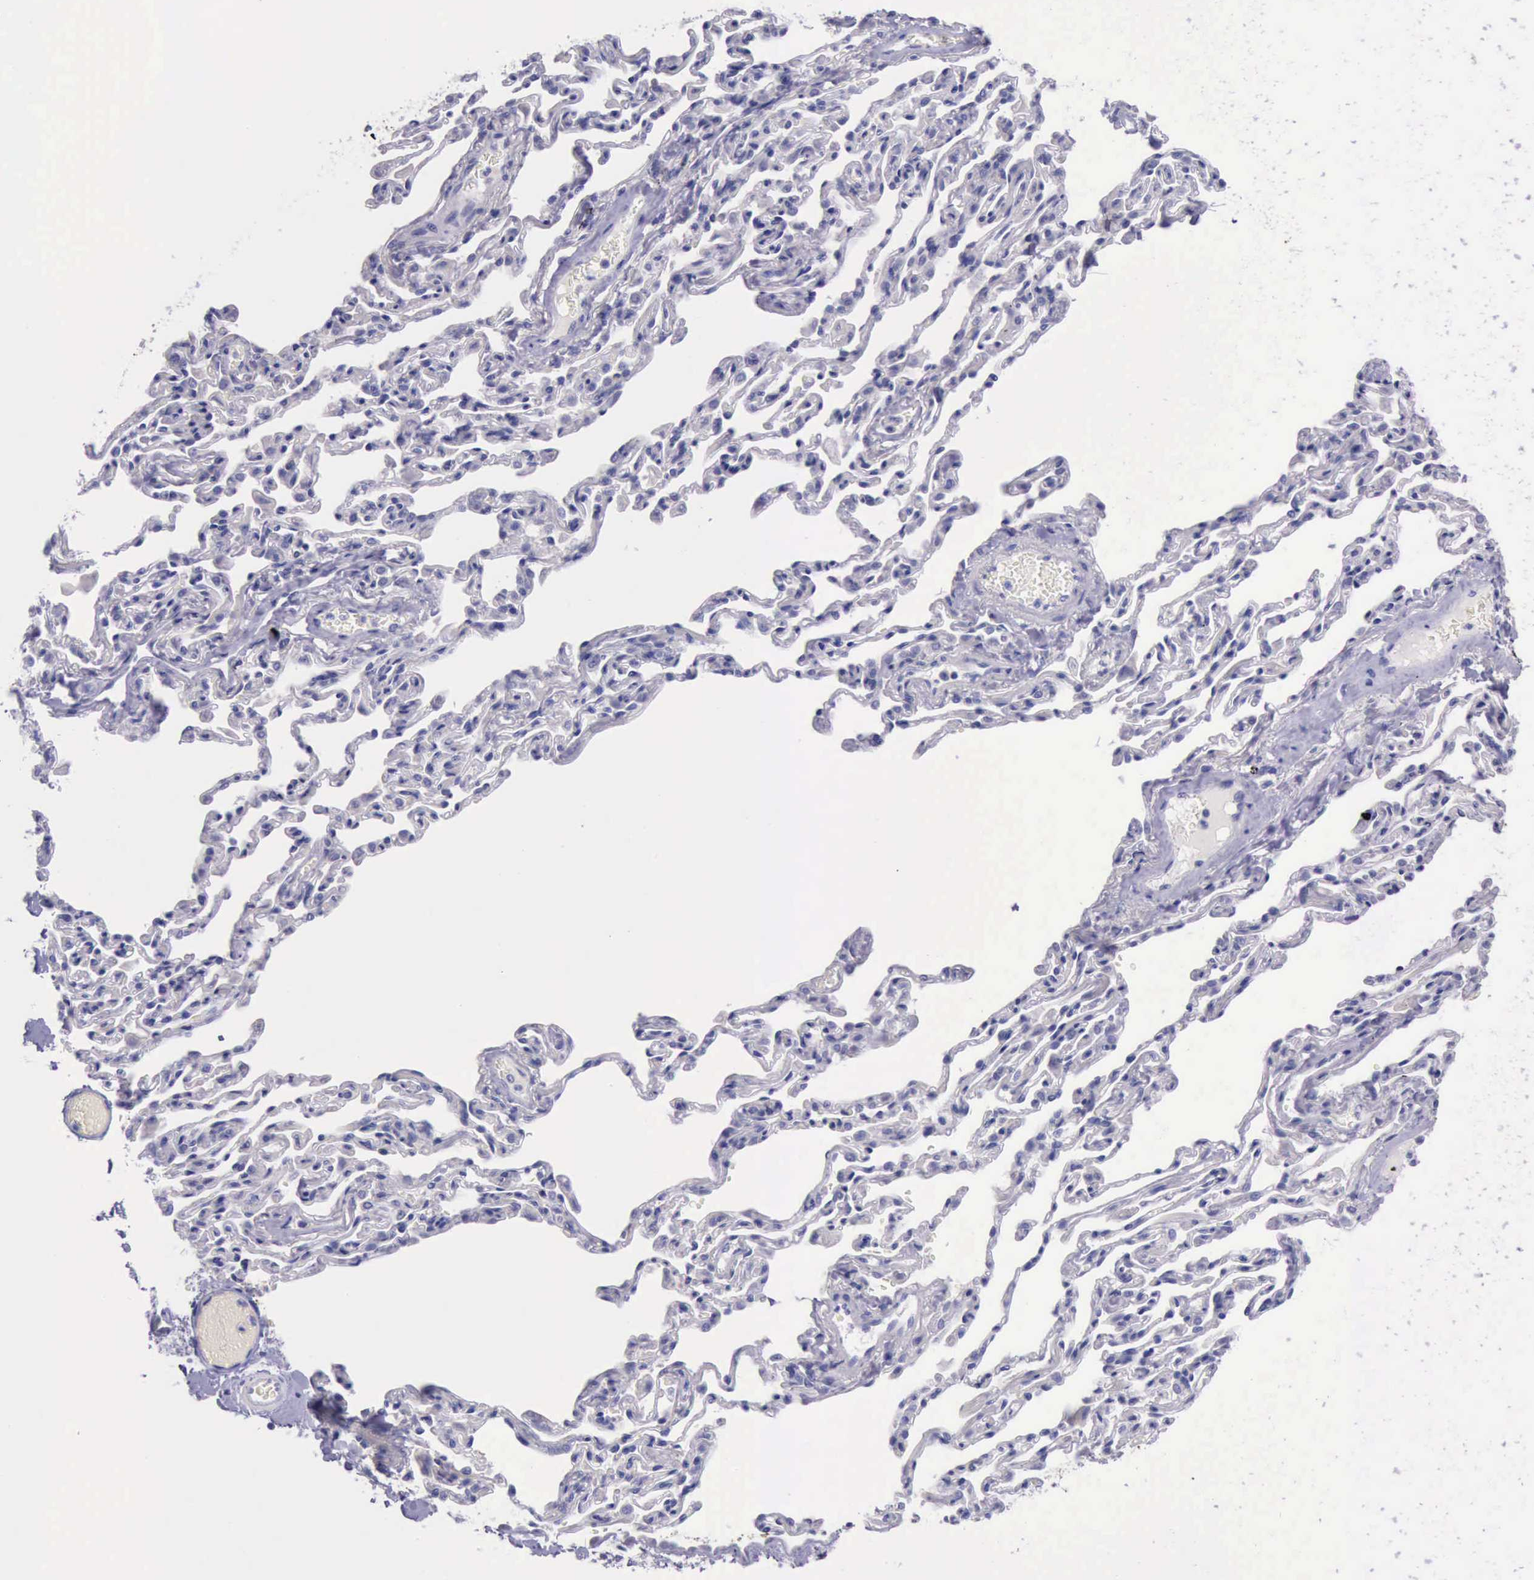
{"staining": {"intensity": "negative", "quantity": "none", "location": "none"}, "tissue": "bronchus", "cell_type": "Respiratory epithelial cells", "image_type": "normal", "snomed": [{"axis": "morphology", "description": "Normal tissue, NOS"}, {"axis": "topography", "description": "Cartilage tissue"}, {"axis": "topography", "description": "Bronchus"}, {"axis": "topography", "description": "Lung"}], "caption": "The photomicrograph displays no staining of respiratory epithelial cells in normal bronchus.", "gene": "LRFN5", "patient": {"sex": "male", "age": 64}}